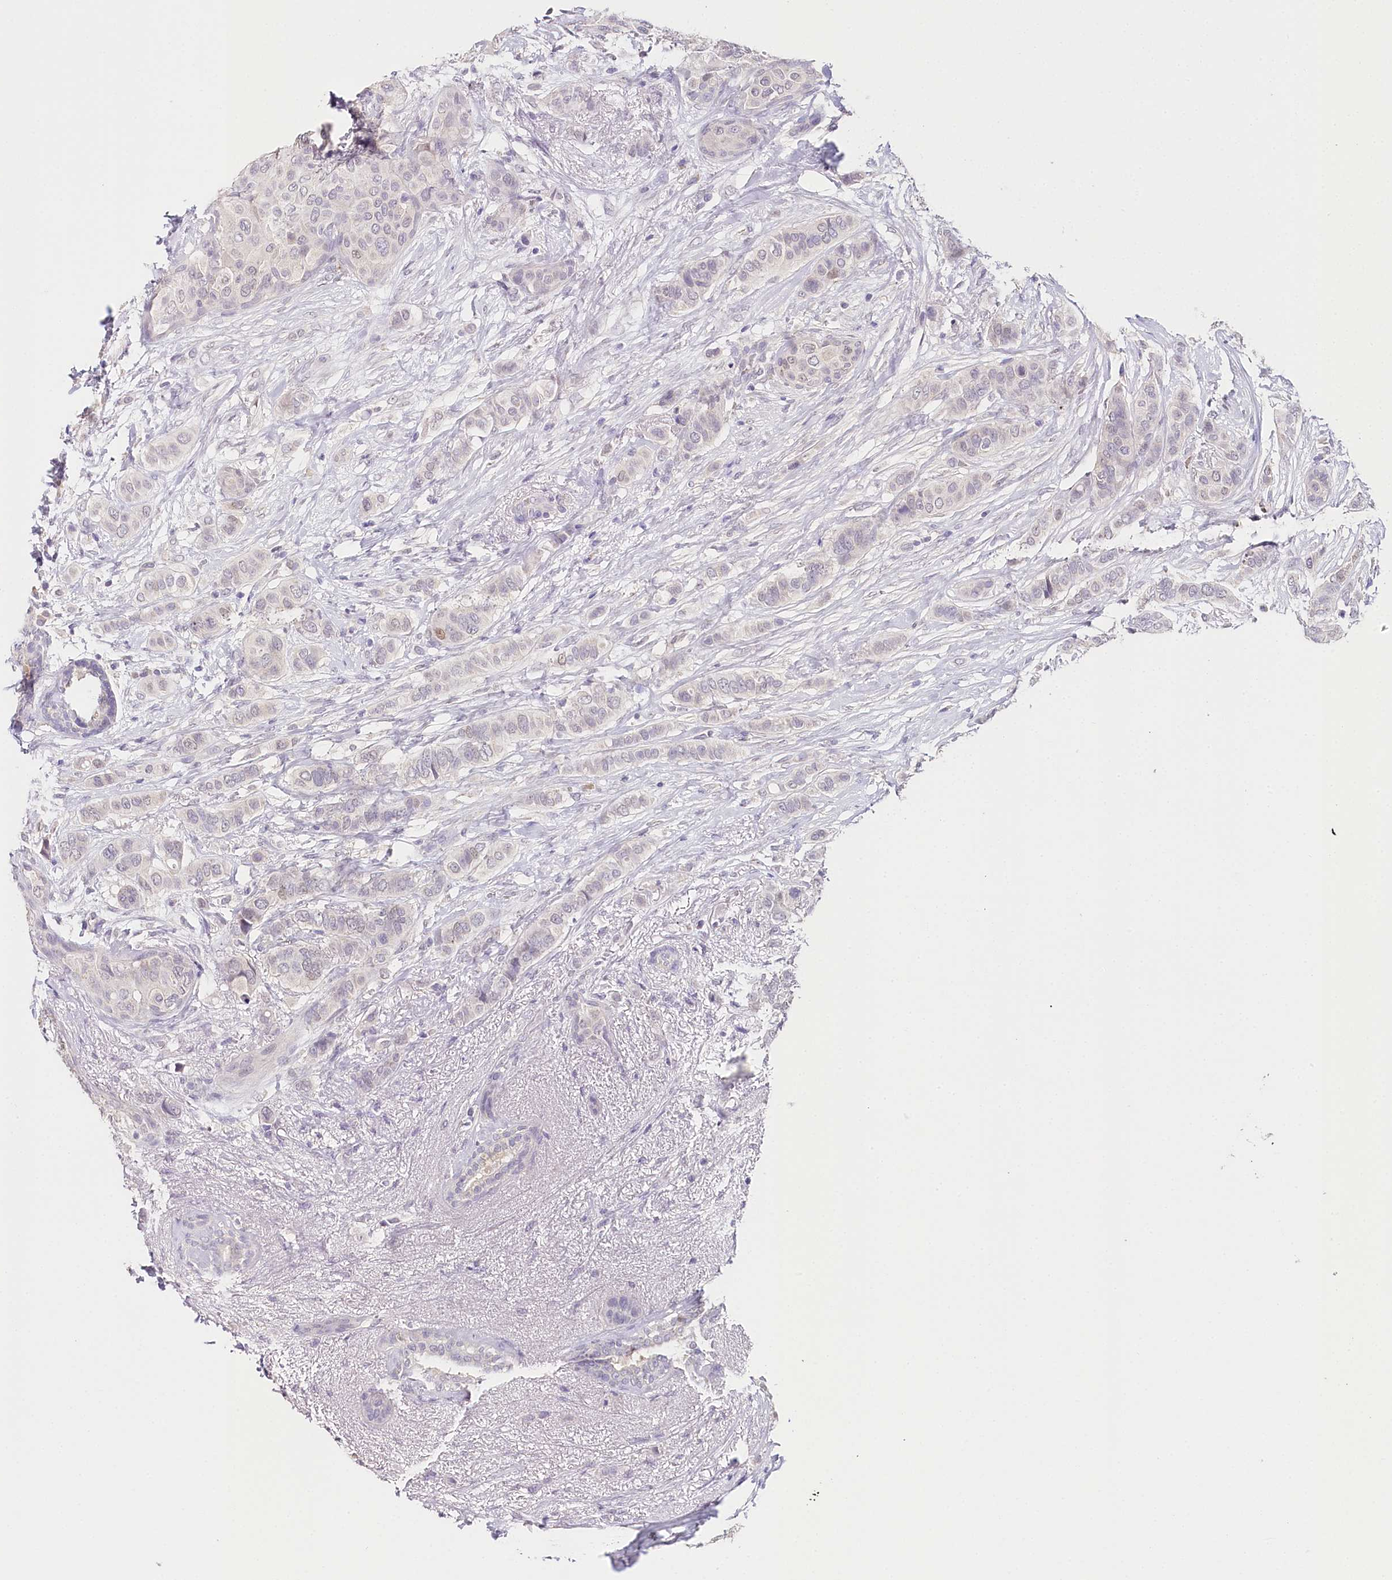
{"staining": {"intensity": "weak", "quantity": "<25%", "location": "nuclear"}, "tissue": "breast cancer", "cell_type": "Tumor cells", "image_type": "cancer", "snomed": [{"axis": "morphology", "description": "Lobular carcinoma"}, {"axis": "topography", "description": "Breast"}], "caption": "This is an IHC image of human lobular carcinoma (breast). There is no expression in tumor cells.", "gene": "TP53", "patient": {"sex": "female", "age": 51}}